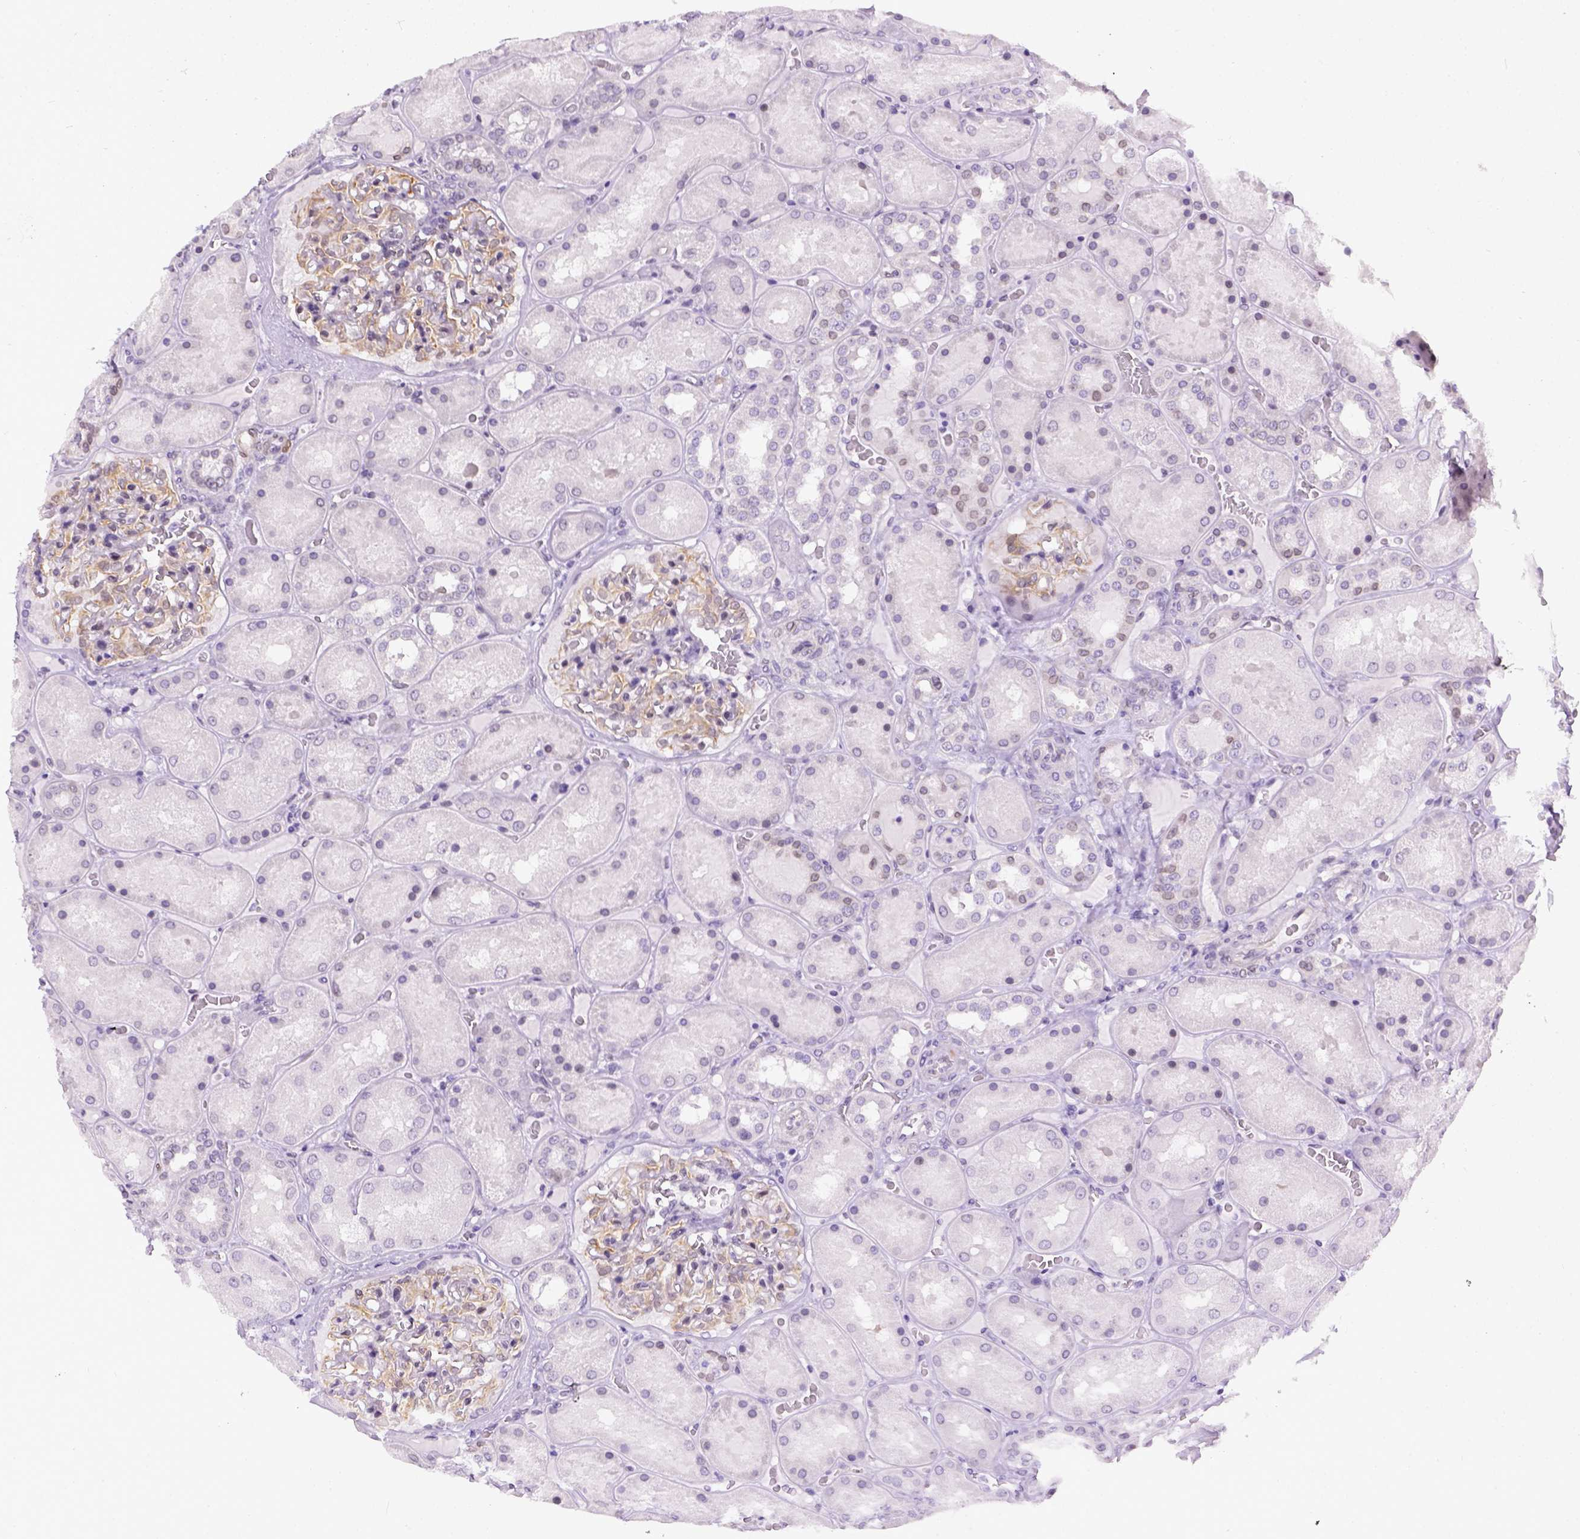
{"staining": {"intensity": "moderate", "quantity": "25%-75%", "location": "cytoplasmic/membranous"}, "tissue": "kidney", "cell_type": "Cells in glomeruli", "image_type": "normal", "snomed": [{"axis": "morphology", "description": "Normal tissue, NOS"}, {"axis": "topography", "description": "Kidney"}], "caption": "Protein positivity by IHC shows moderate cytoplasmic/membranous positivity in about 25%-75% of cells in glomeruli in unremarkable kidney. Using DAB (3,3'-diaminobenzidine) (brown) and hematoxylin (blue) stains, captured at high magnification using brightfield microscopy.", "gene": "FAM184B", "patient": {"sex": "male", "age": 73}}